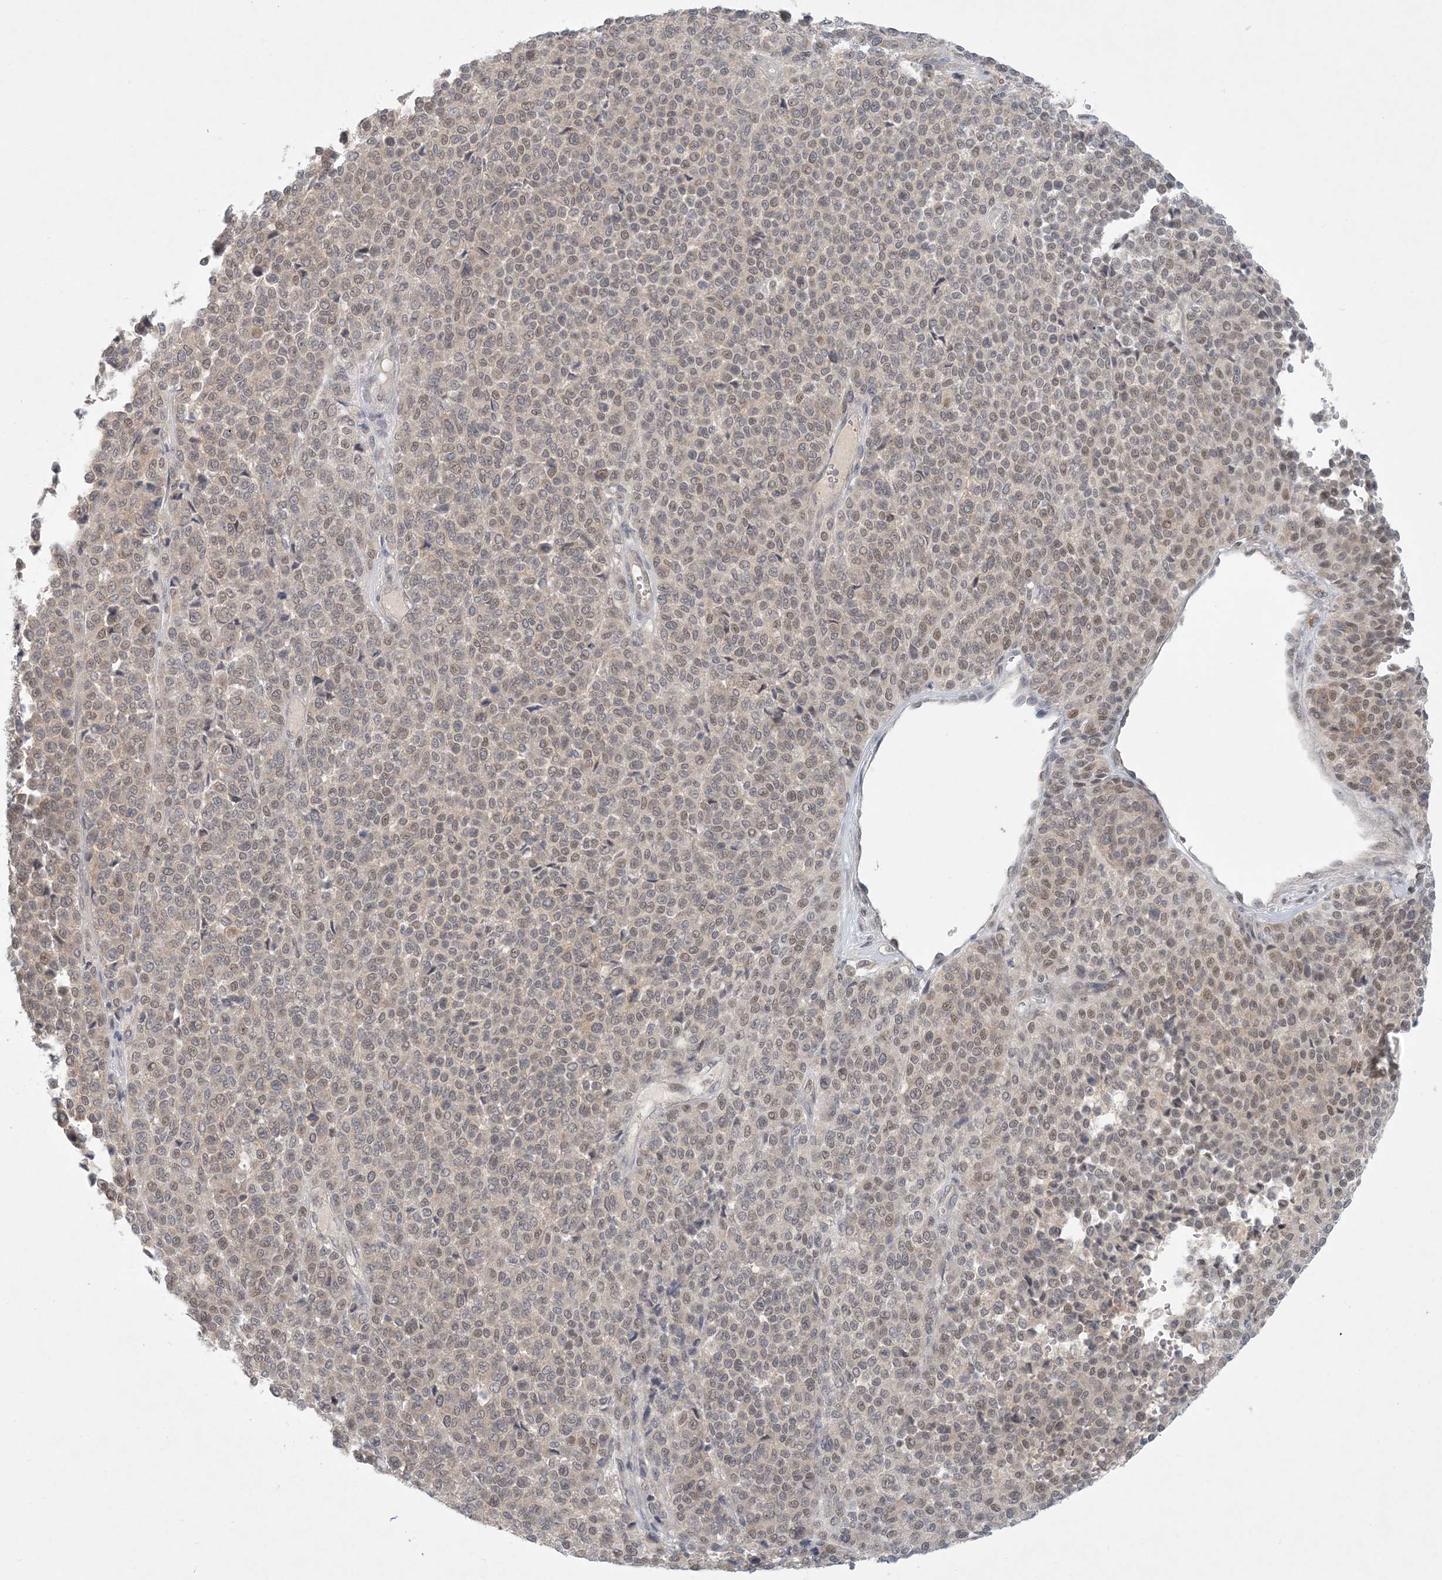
{"staining": {"intensity": "weak", "quantity": ">75%", "location": "nuclear"}, "tissue": "melanoma", "cell_type": "Tumor cells", "image_type": "cancer", "snomed": [{"axis": "morphology", "description": "Malignant melanoma, Metastatic site"}, {"axis": "topography", "description": "Pancreas"}], "caption": "Immunohistochemical staining of melanoma reveals weak nuclear protein positivity in about >75% of tumor cells. The protein is shown in brown color, while the nuclei are stained blue.", "gene": "OBI1", "patient": {"sex": "female", "age": 30}}